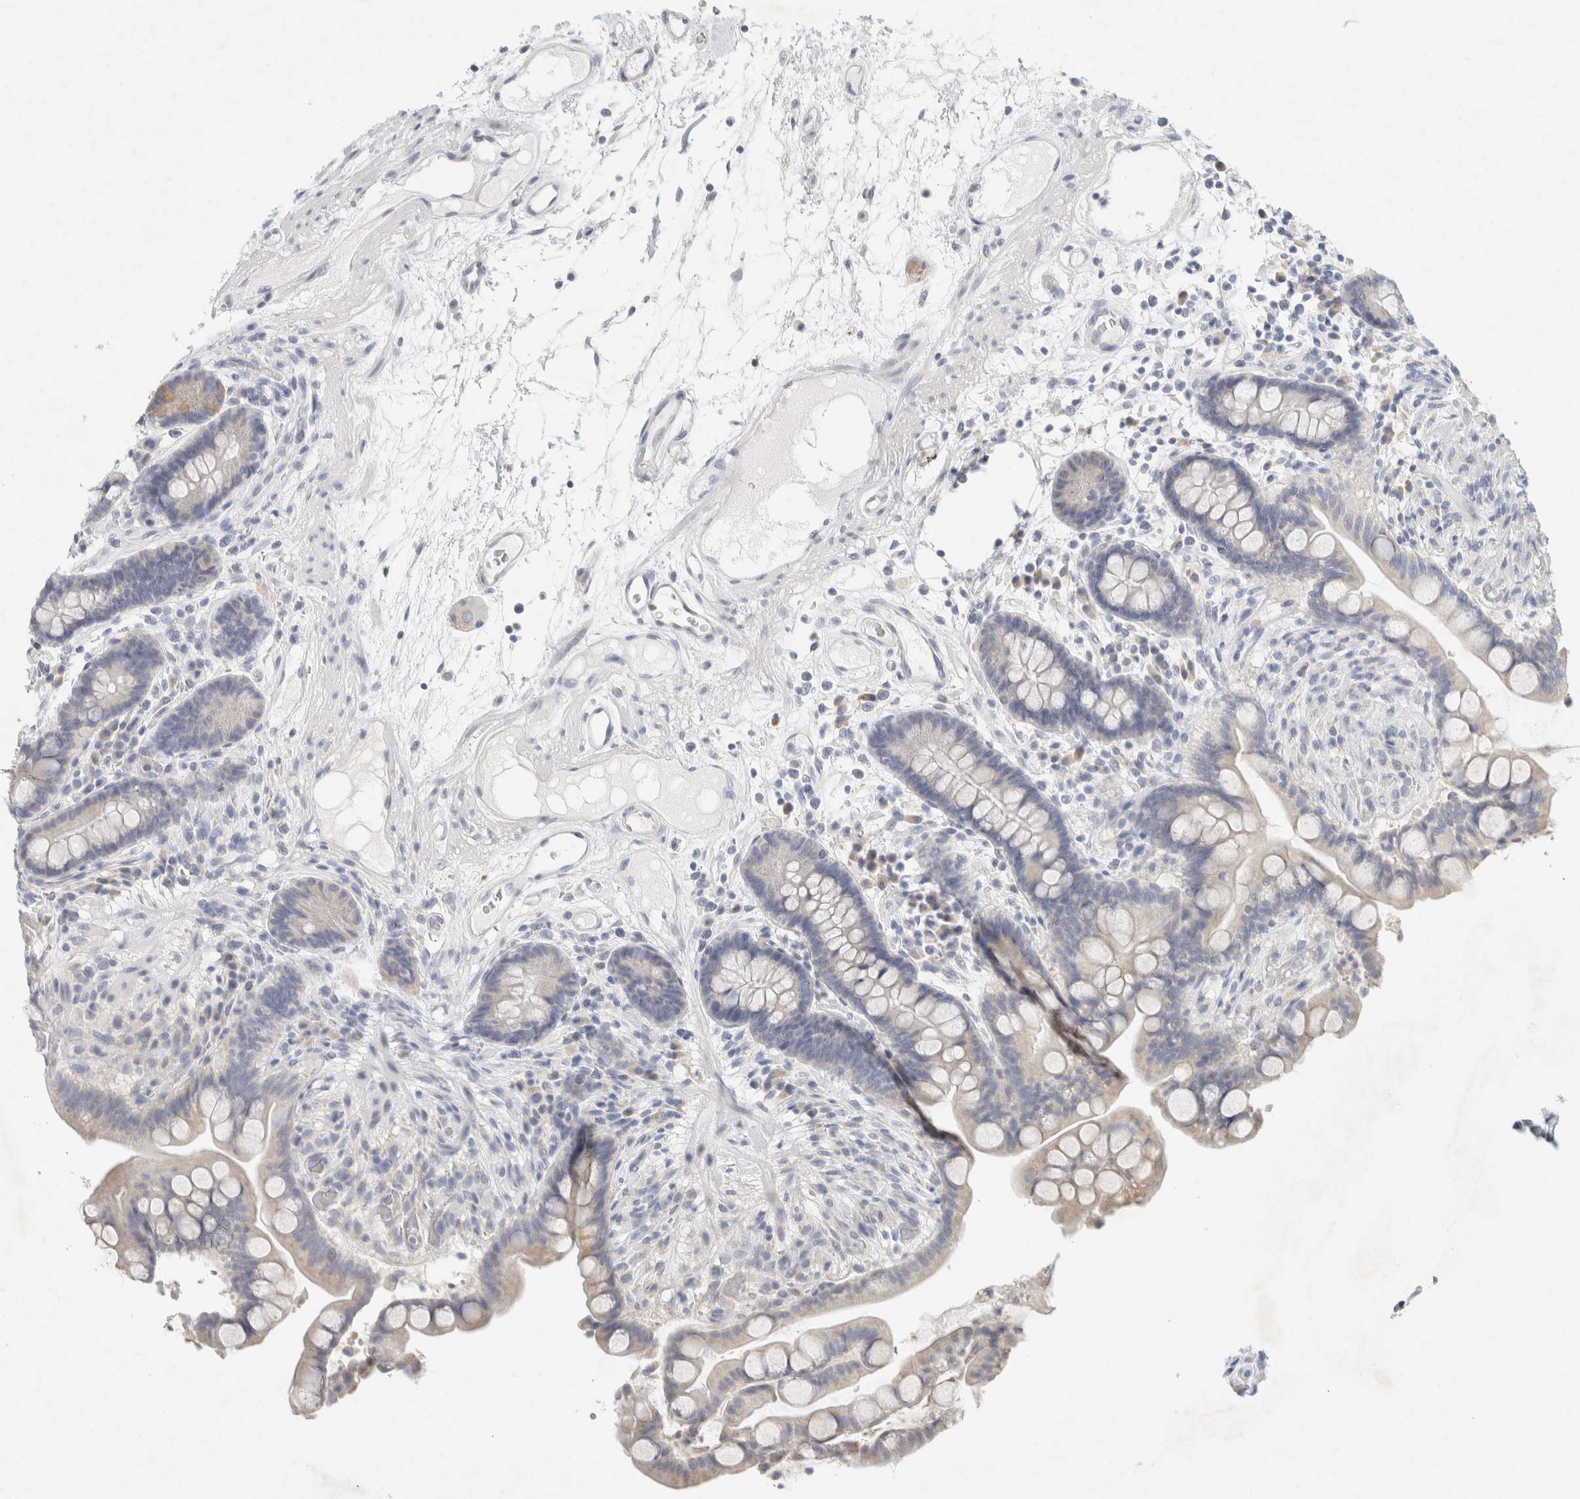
{"staining": {"intensity": "negative", "quantity": "none", "location": "none"}, "tissue": "colon", "cell_type": "Endothelial cells", "image_type": "normal", "snomed": [{"axis": "morphology", "description": "Normal tissue, NOS"}, {"axis": "topography", "description": "Colon"}], "caption": "This image is of benign colon stained with immunohistochemistry (IHC) to label a protein in brown with the nuclei are counter-stained blue. There is no staining in endothelial cells. (IHC, brightfield microscopy, high magnification).", "gene": "NEFM", "patient": {"sex": "male", "age": 73}}